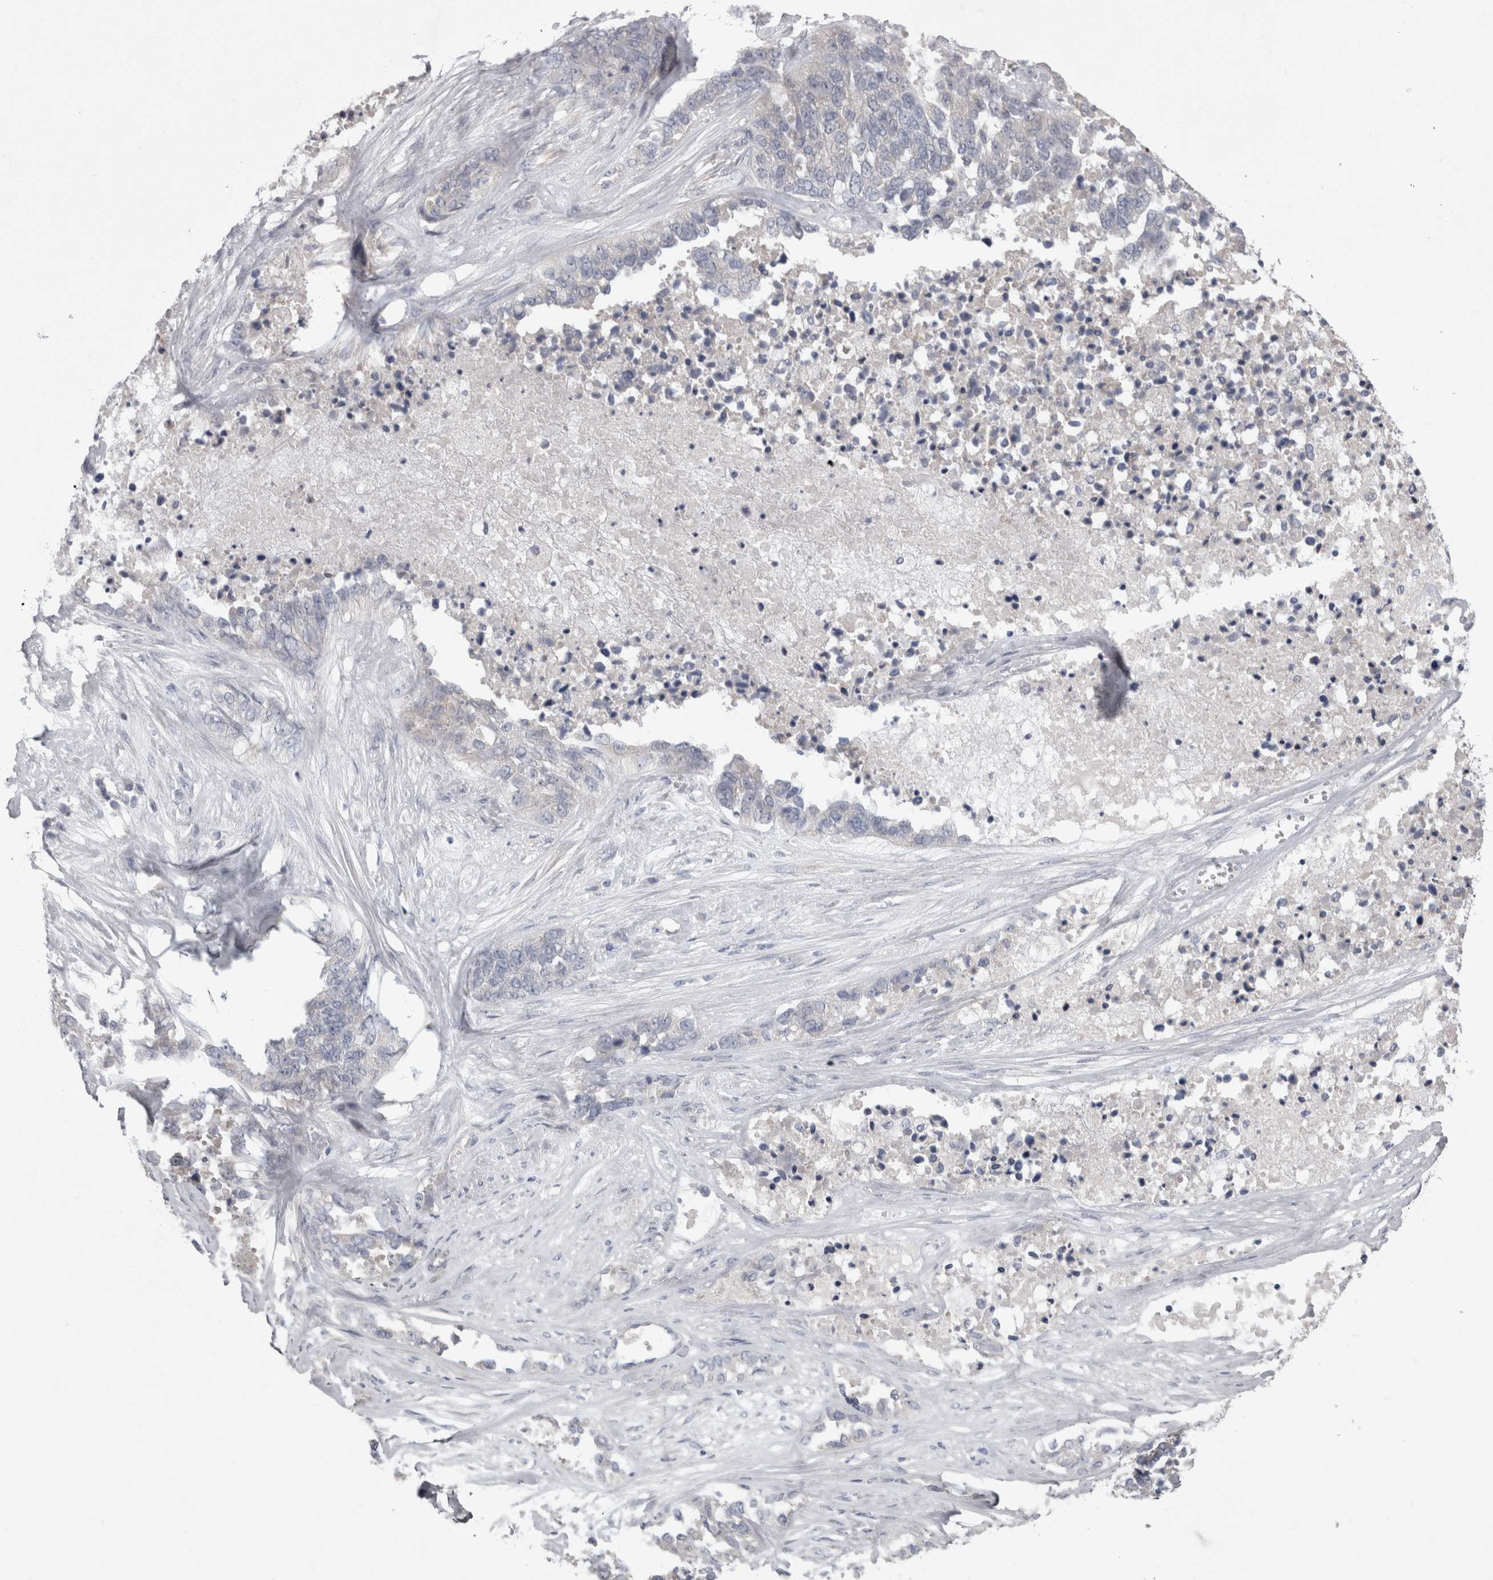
{"staining": {"intensity": "negative", "quantity": "none", "location": "none"}, "tissue": "ovarian cancer", "cell_type": "Tumor cells", "image_type": "cancer", "snomed": [{"axis": "morphology", "description": "Cystadenocarcinoma, serous, NOS"}, {"axis": "topography", "description": "Ovary"}], "caption": "An IHC photomicrograph of ovarian cancer (serous cystadenocarcinoma) is shown. There is no staining in tumor cells of ovarian cancer (serous cystadenocarcinoma).", "gene": "LRRC40", "patient": {"sex": "female", "age": 44}}